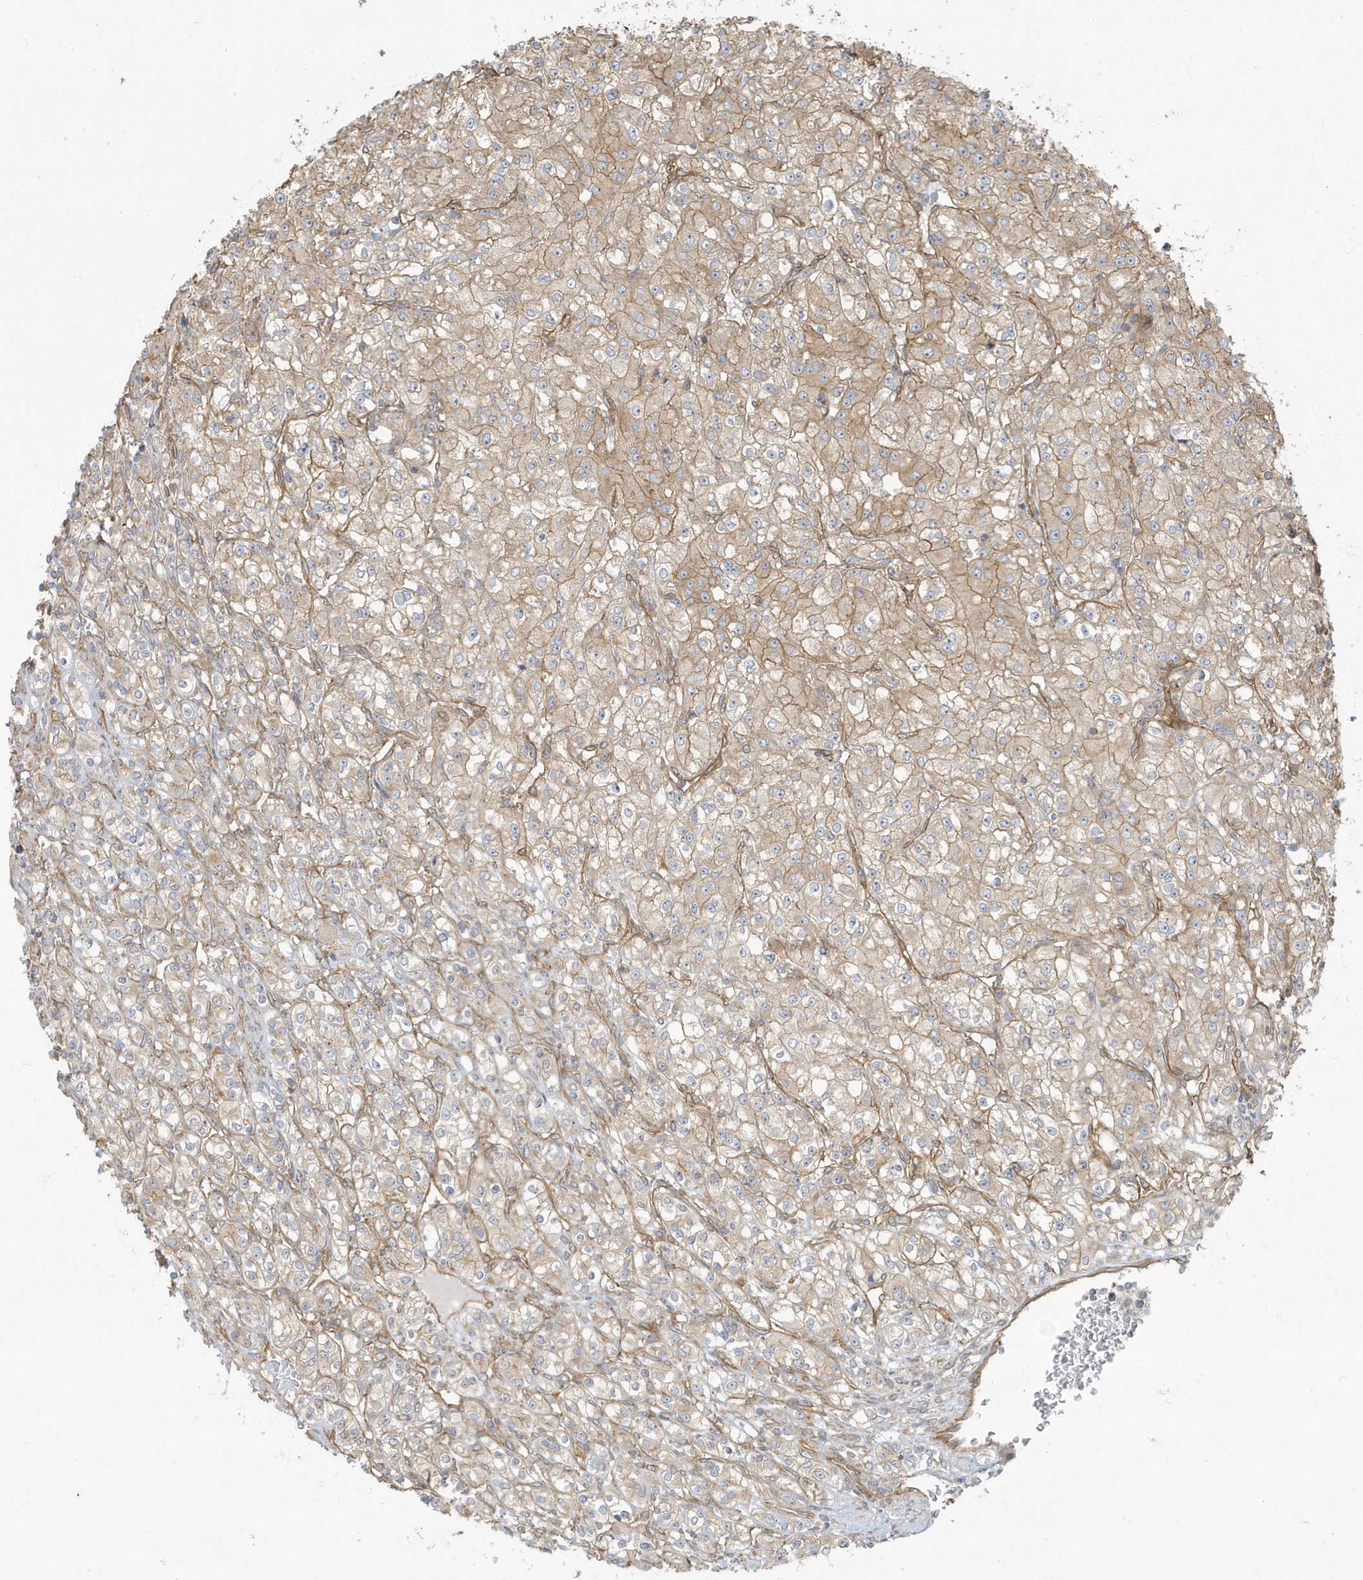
{"staining": {"intensity": "weak", "quantity": ">75%", "location": "cytoplasmic/membranous"}, "tissue": "renal cancer", "cell_type": "Tumor cells", "image_type": "cancer", "snomed": [{"axis": "morphology", "description": "Adenocarcinoma, NOS"}, {"axis": "topography", "description": "Kidney"}], "caption": "Protein positivity by IHC exhibits weak cytoplasmic/membranous staining in approximately >75% of tumor cells in renal adenocarcinoma.", "gene": "ATP23", "patient": {"sex": "male", "age": 77}}